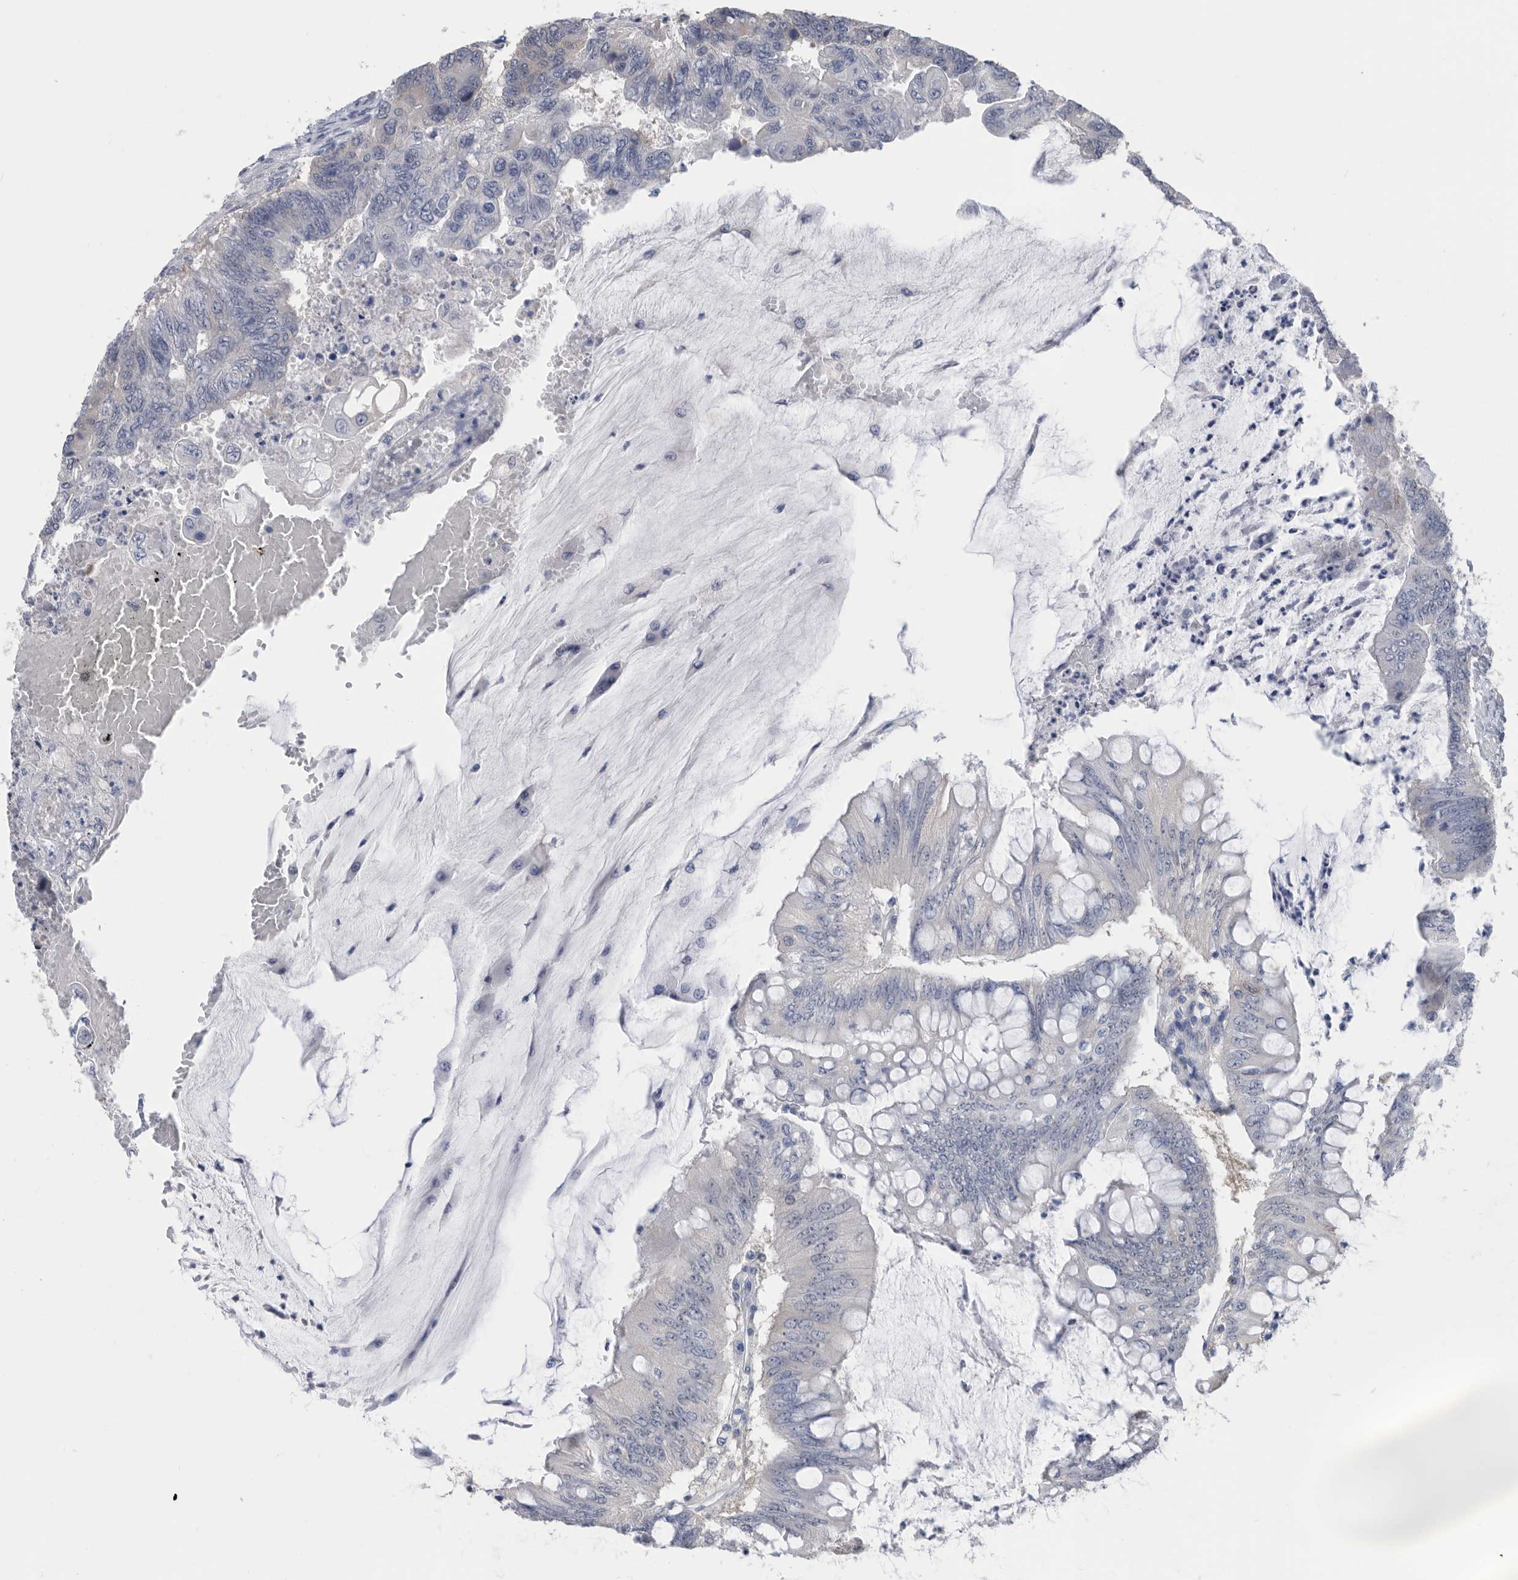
{"staining": {"intensity": "negative", "quantity": "none", "location": "none"}, "tissue": "colorectal cancer", "cell_type": "Tumor cells", "image_type": "cancer", "snomed": [{"axis": "morphology", "description": "Adenoma, NOS"}, {"axis": "morphology", "description": "Adenocarcinoma, NOS"}, {"axis": "topography", "description": "Colon"}], "caption": "Tumor cells show no significant protein staining in adenoma (colorectal).", "gene": "CCT4", "patient": {"sex": "male", "age": 79}}